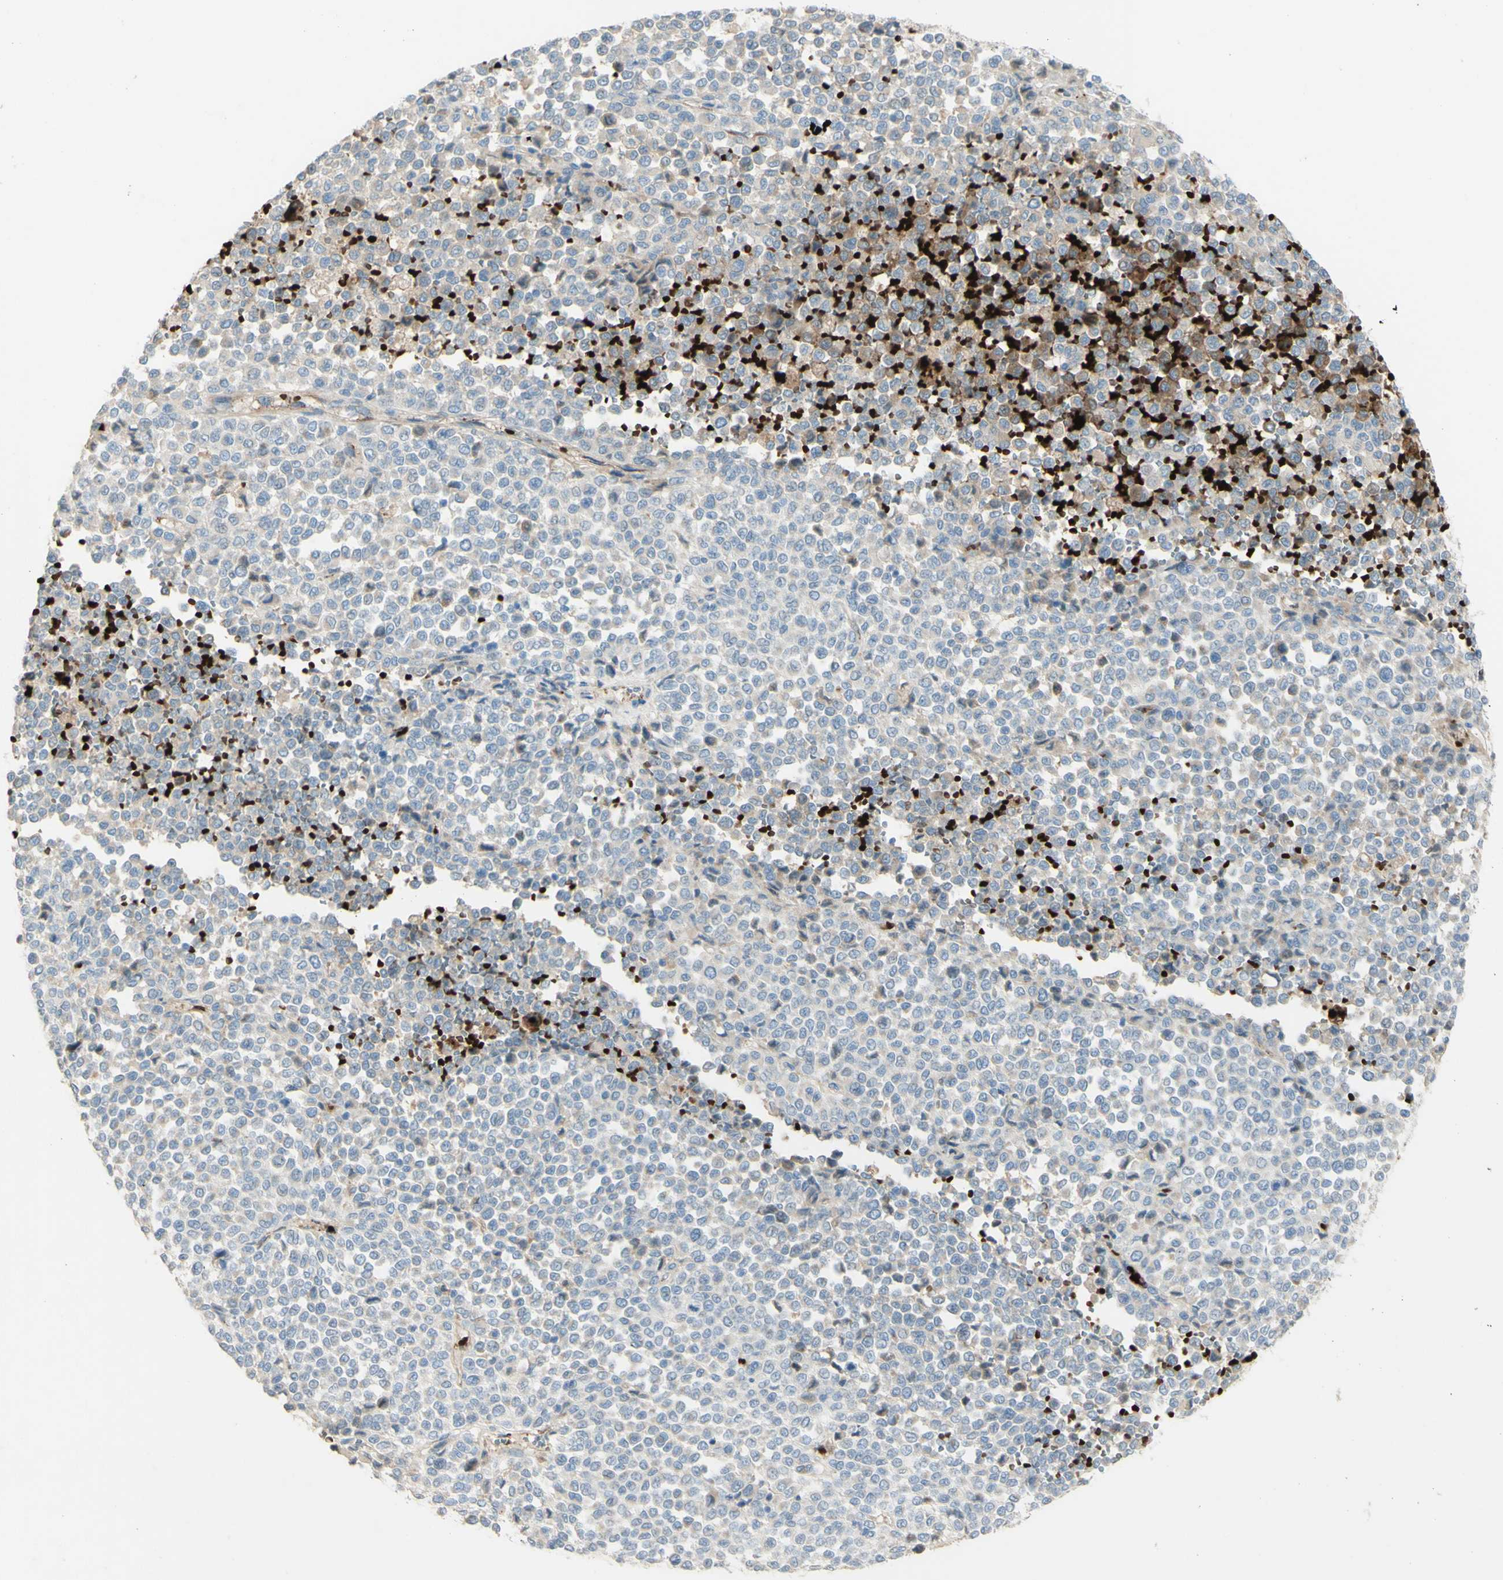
{"staining": {"intensity": "weak", "quantity": "<25%", "location": "cytoplasmic/membranous"}, "tissue": "melanoma", "cell_type": "Tumor cells", "image_type": "cancer", "snomed": [{"axis": "morphology", "description": "Malignant melanoma, Metastatic site"}, {"axis": "topography", "description": "Pancreas"}], "caption": "The immunohistochemistry (IHC) micrograph has no significant expression in tumor cells of melanoma tissue.", "gene": "GAN", "patient": {"sex": "female", "age": 30}}